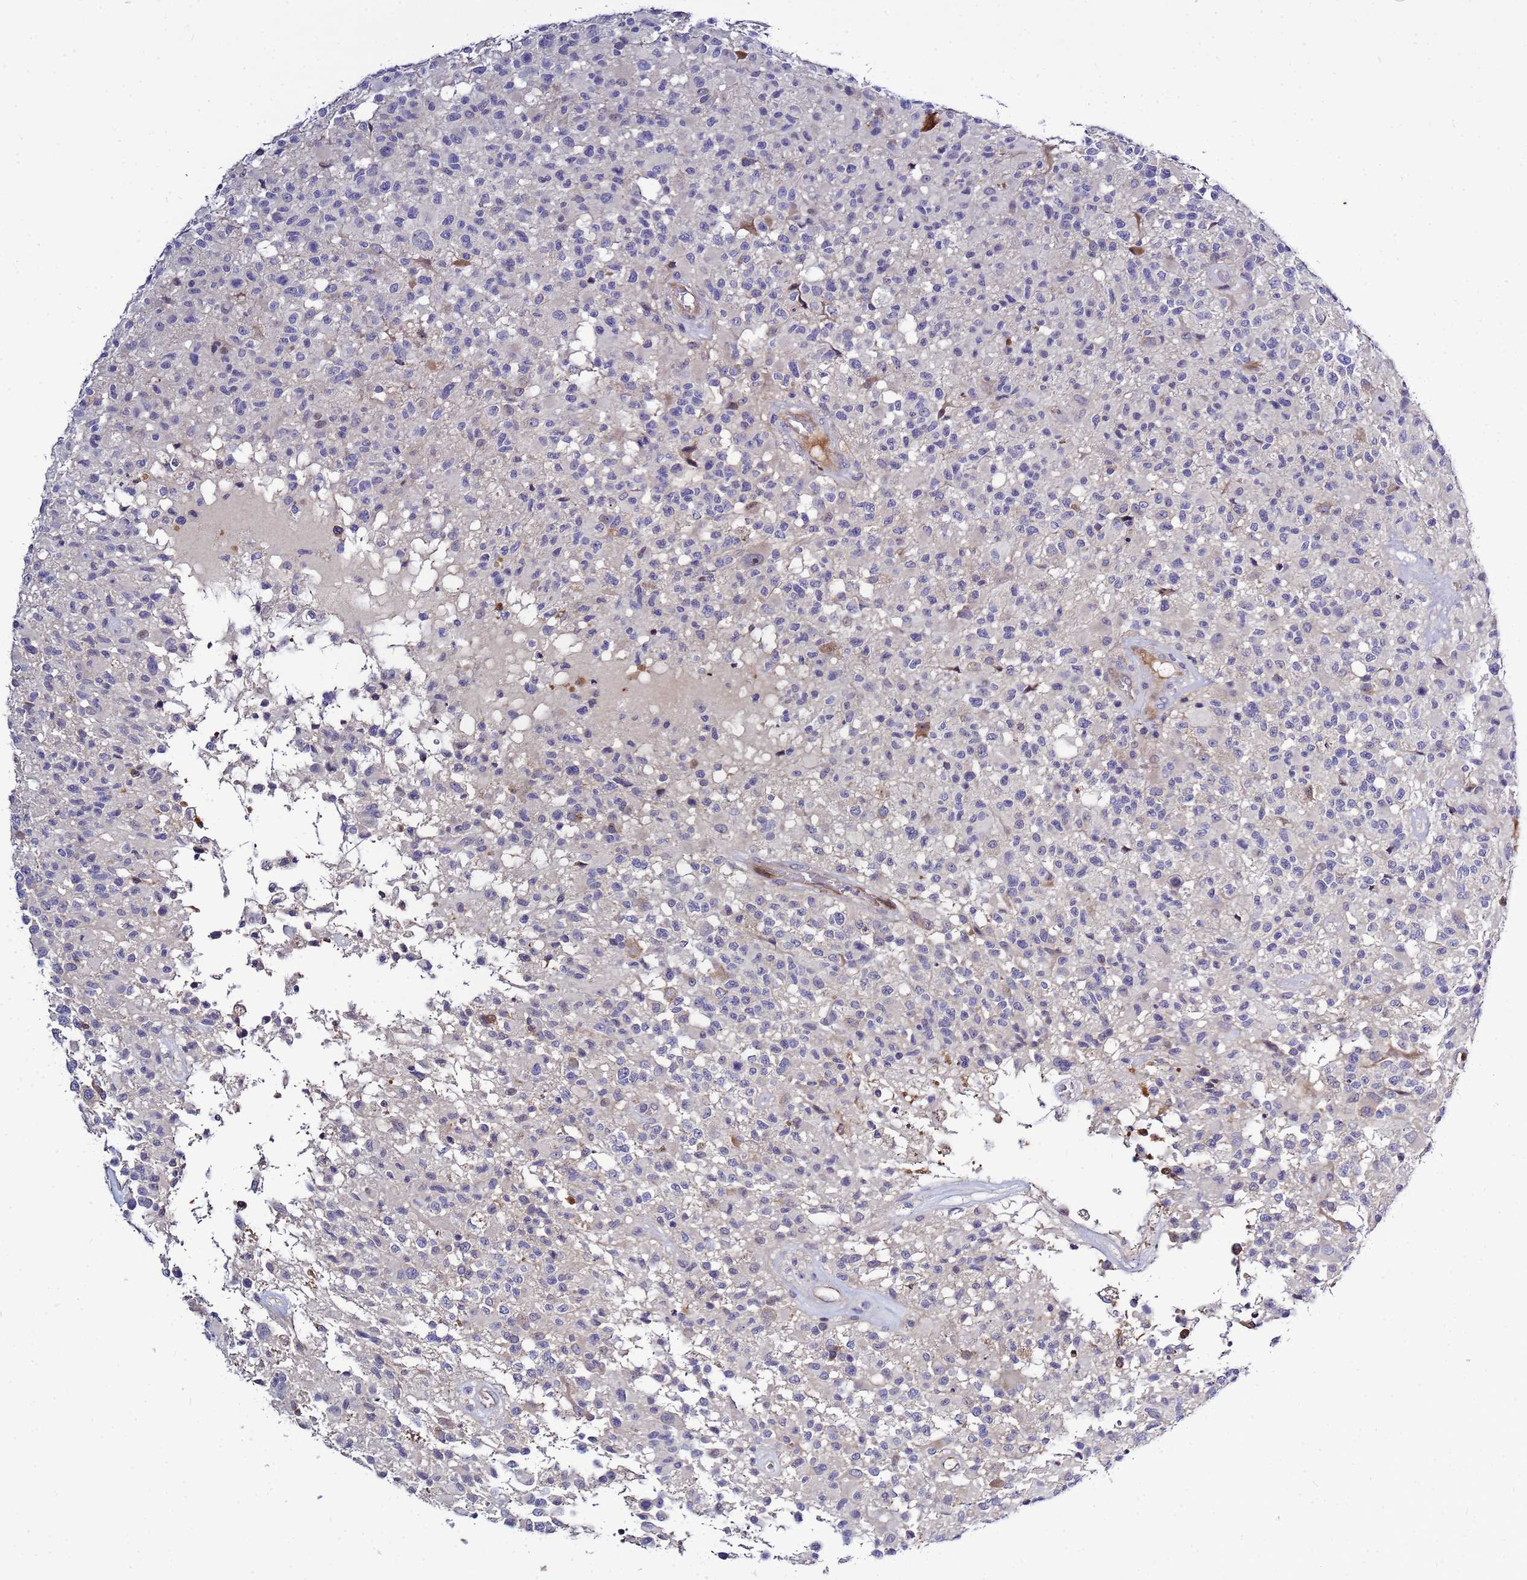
{"staining": {"intensity": "negative", "quantity": "none", "location": "none"}, "tissue": "glioma", "cell_type": "Tumor cells", "image_type": "cancer", "snomed": [{"axis": "morphology", "description": "Glioma, malignant, High grade"}, {"axis": "morphology", "description": "Glioblastoma, NOS"}, {"axis": "topography", "description": "Brain"}], "caption": "IHC micrograph of neoplastic tissue: glioblastoma stained with DAB reveals no significant protein staining in tumor cells.", "gene": "NOL8", "patient": {"sex": "male", "age": 60}}